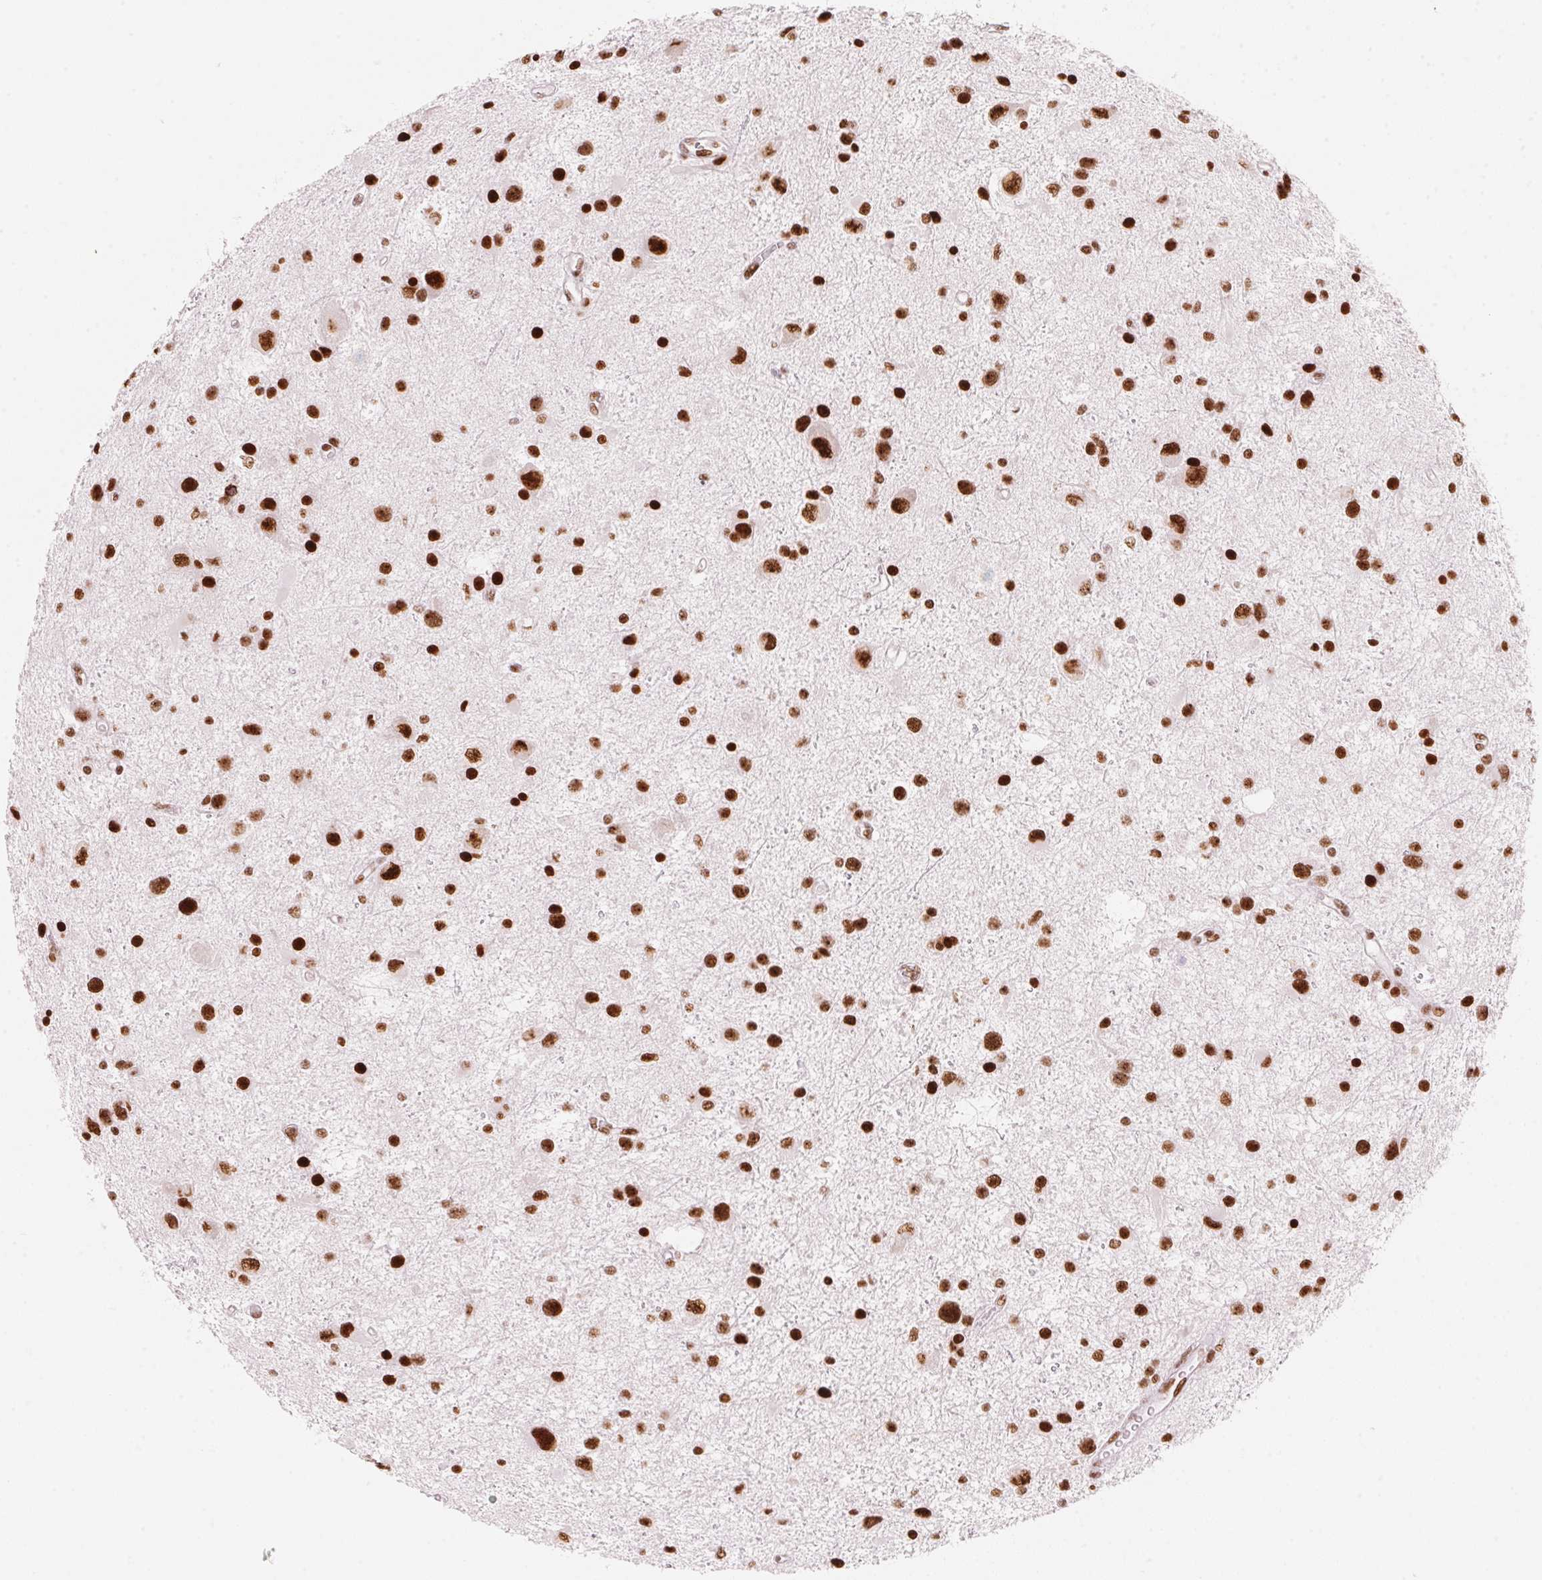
{"staining": {"intensity": "strong", "quantity": ">75%", "location": "nuclear"}, "tissue": "glioma", "cell_type": "Tumor cells", "image_type": "cancer", "snomed": [{"axis": "morphology", "description": "Glioma, malignant, Low grade"}, {"axis": "topography", "description": "Brain"}], "caption": "A brown stain labels strong nuclear staining of a protein in human glioma tumor cells.", "gene": "NXF1", "patient": {"sex": "female", "age": 32}}